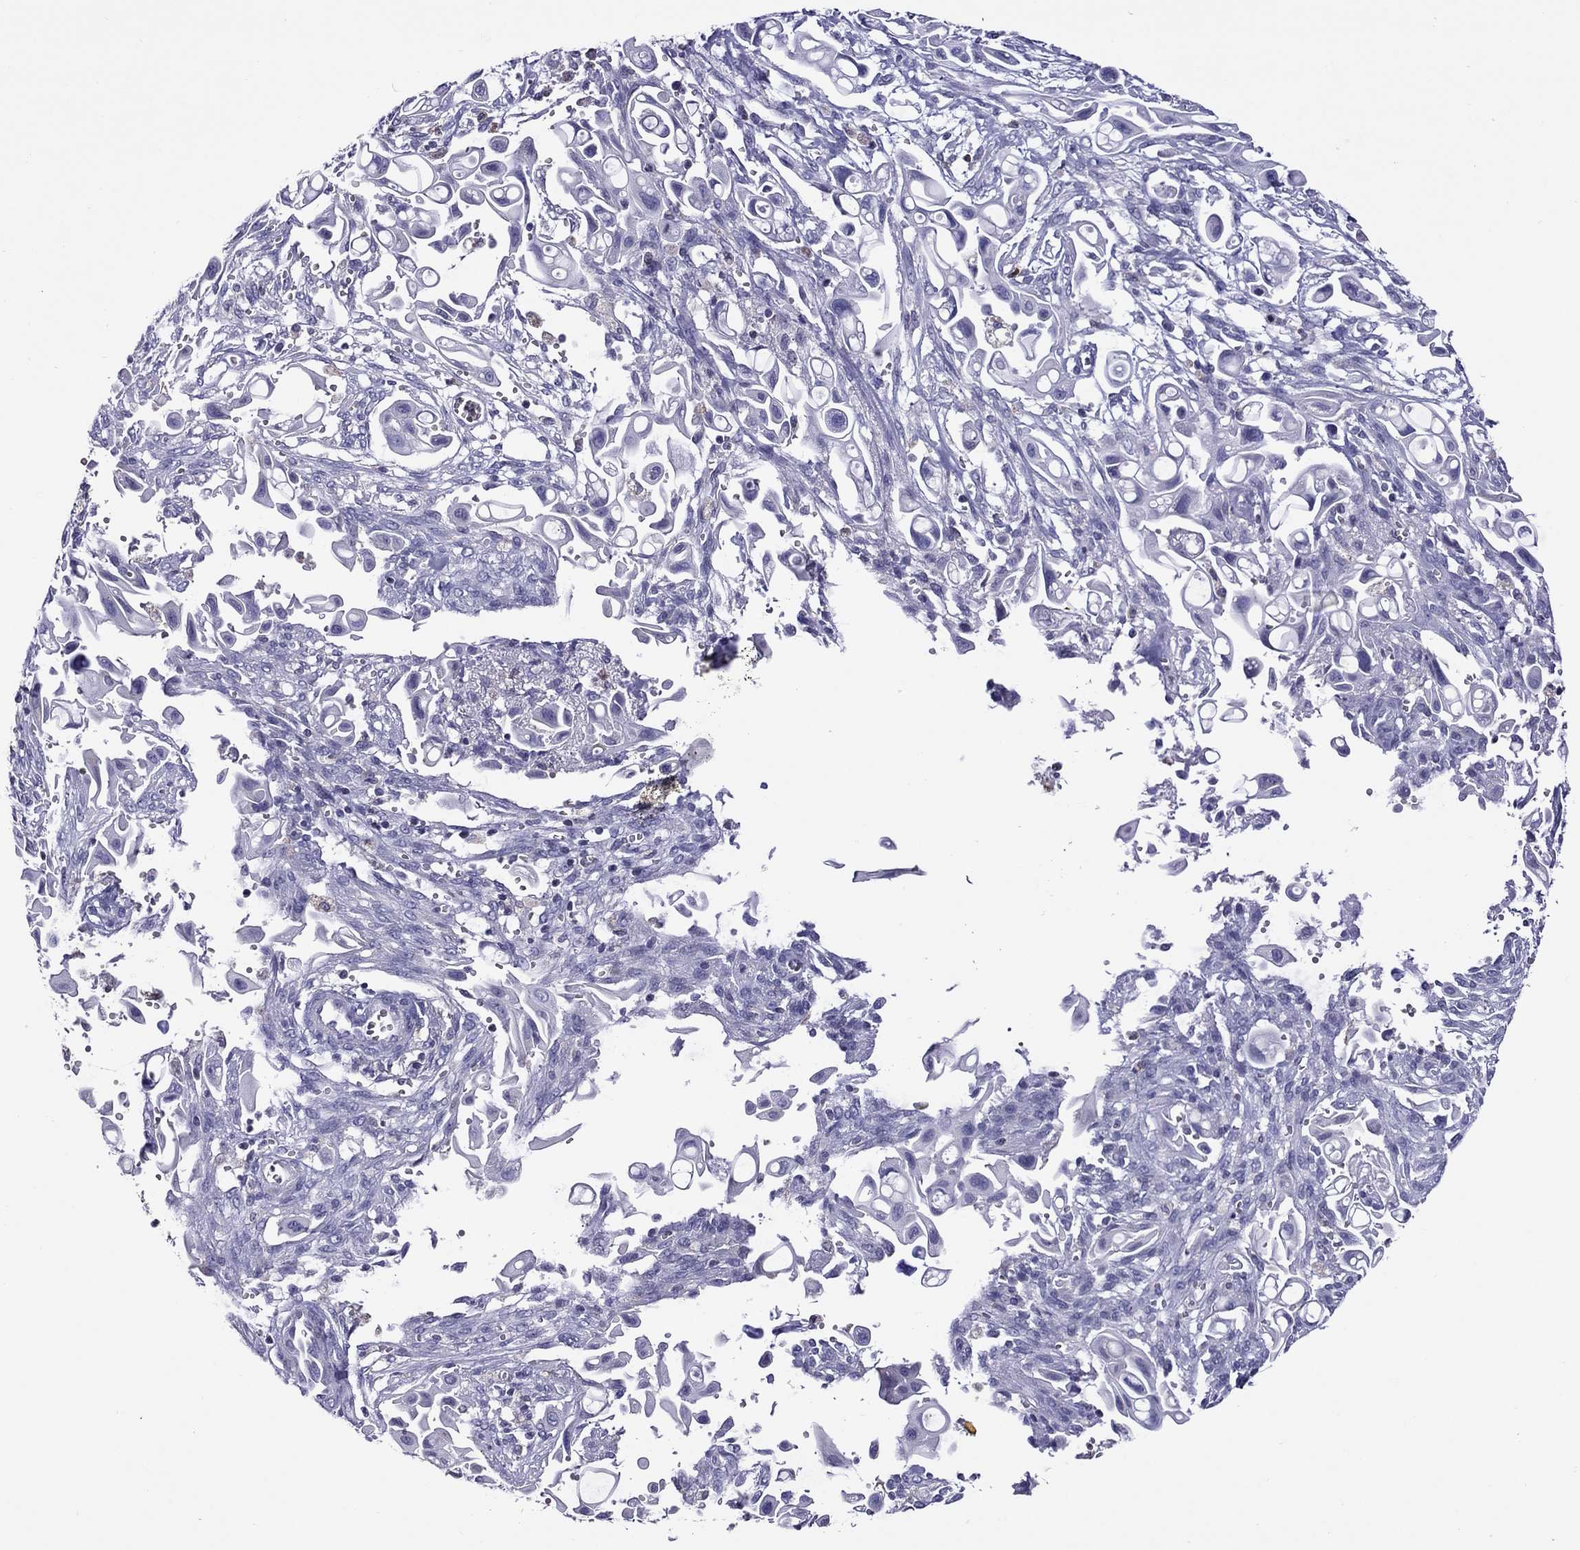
{"staining": {"intensity": "negative", "quantity": "none", "location": "none"}, "tissue": "pancreatic cancer", "cell_type": "Tumor cells", "image_type": "cancer", "snomed": [{"axis": "morphology", "description": "Adenocarcinoma, NOS"}, {"axis": "topography", "description": "Pancreas"}], "caption": "Image shows no significant protein staining in tumor cells of adenocarcinoma (pancreatic). (DAB (3,3'-diaminobenzidine) IHC, high magnification).", "gene": "SCG2", "patient": {"sex": "male", "age": 50}}